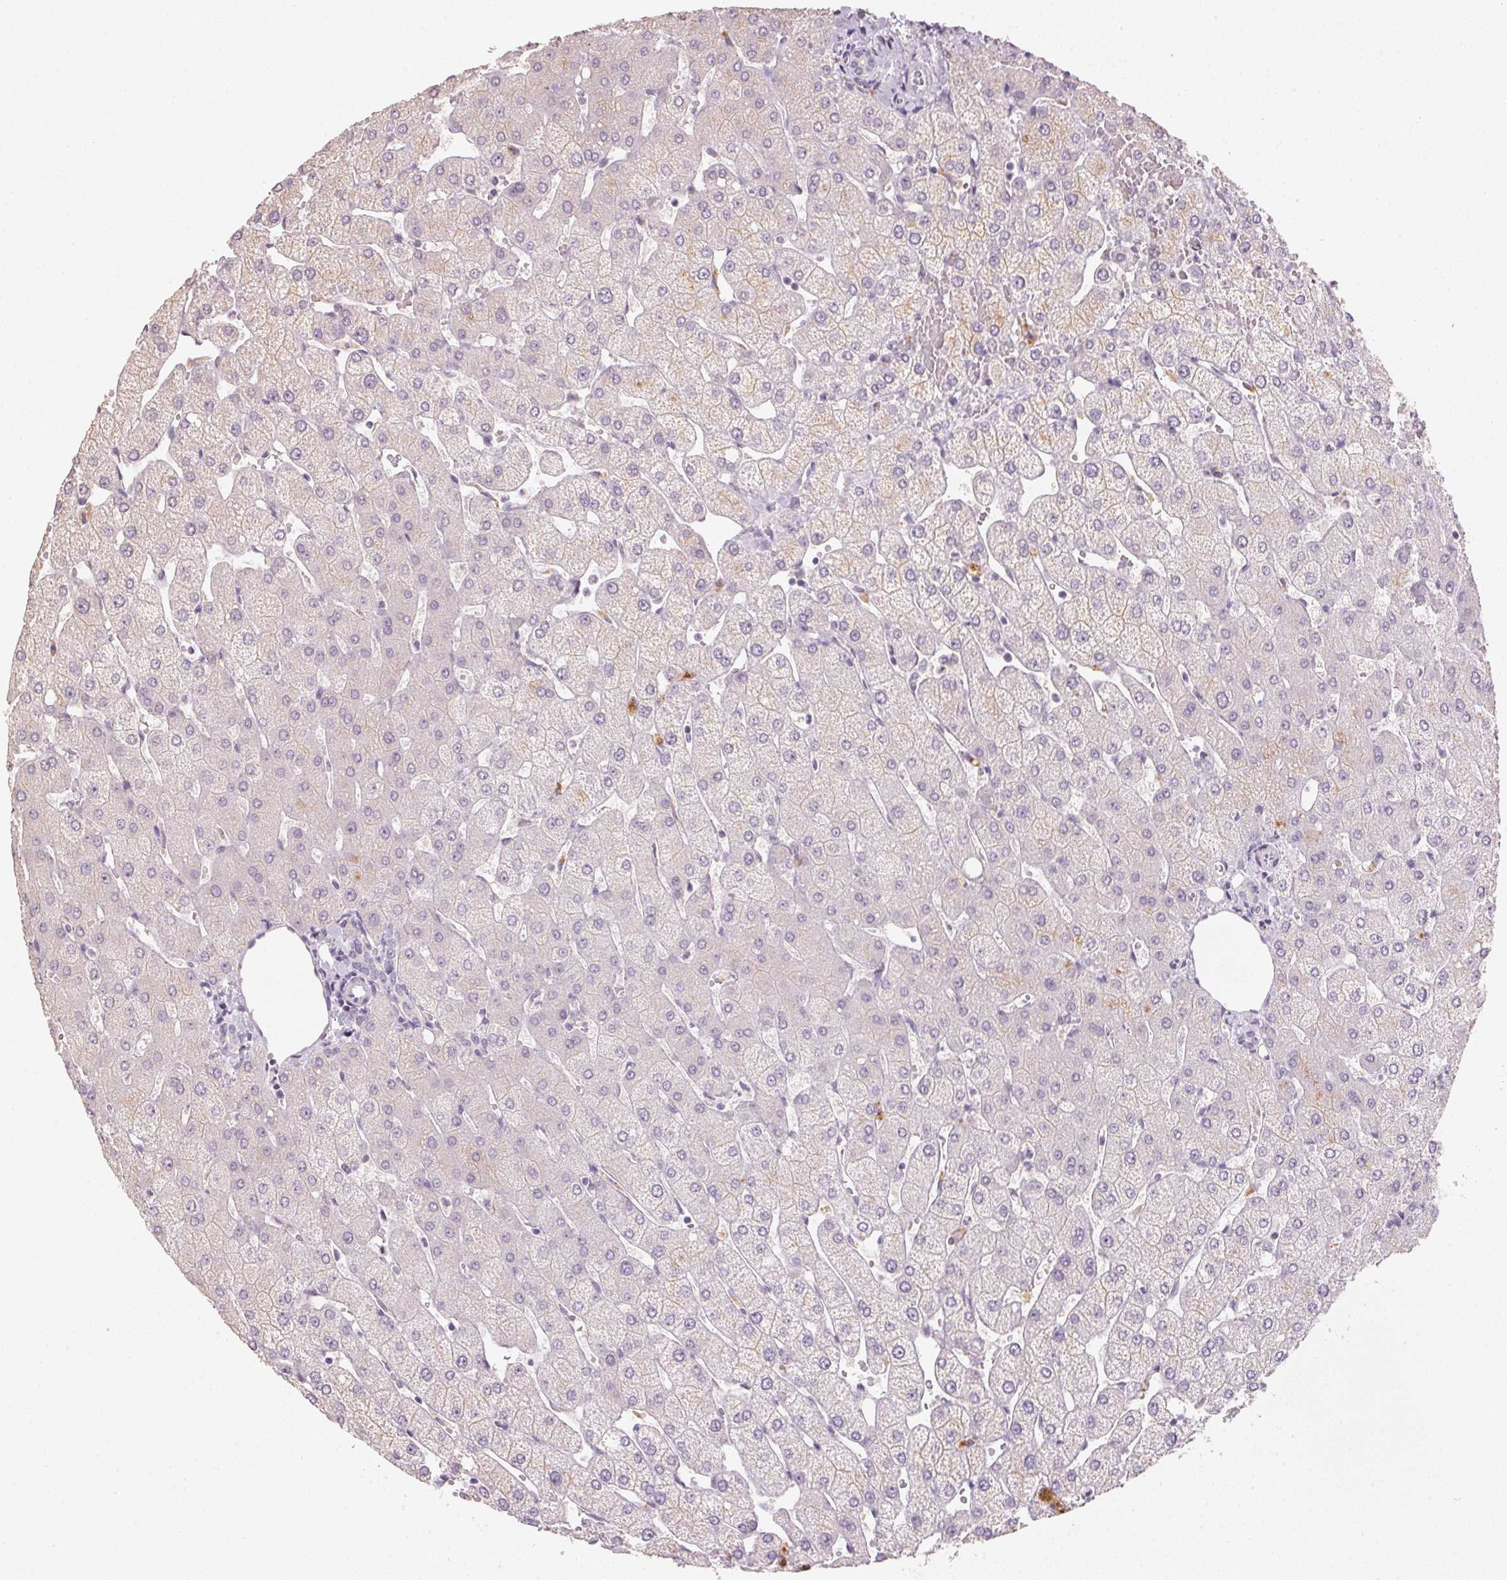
{"staining": {"intensity": "negative", "quantity": "none", "location": "none"}, "tissue": "liver", "cell_type": "Cholangiocytes", "image_type": "normal", "snomed": [{"axis": "morphology", "description": "Normal tissue, NOS"}, {"axis": "topography", "description": "Liver"}], "caption": "DAB immunohistochemical staining of normal human liver displays no significant staining in cholangiocytes. (DAB (3,3'-diaminobenzidine) immunohistochemistry, high magnification).", "gene": "CXCL5", "patient": {"sex": "female", "age": 54}}